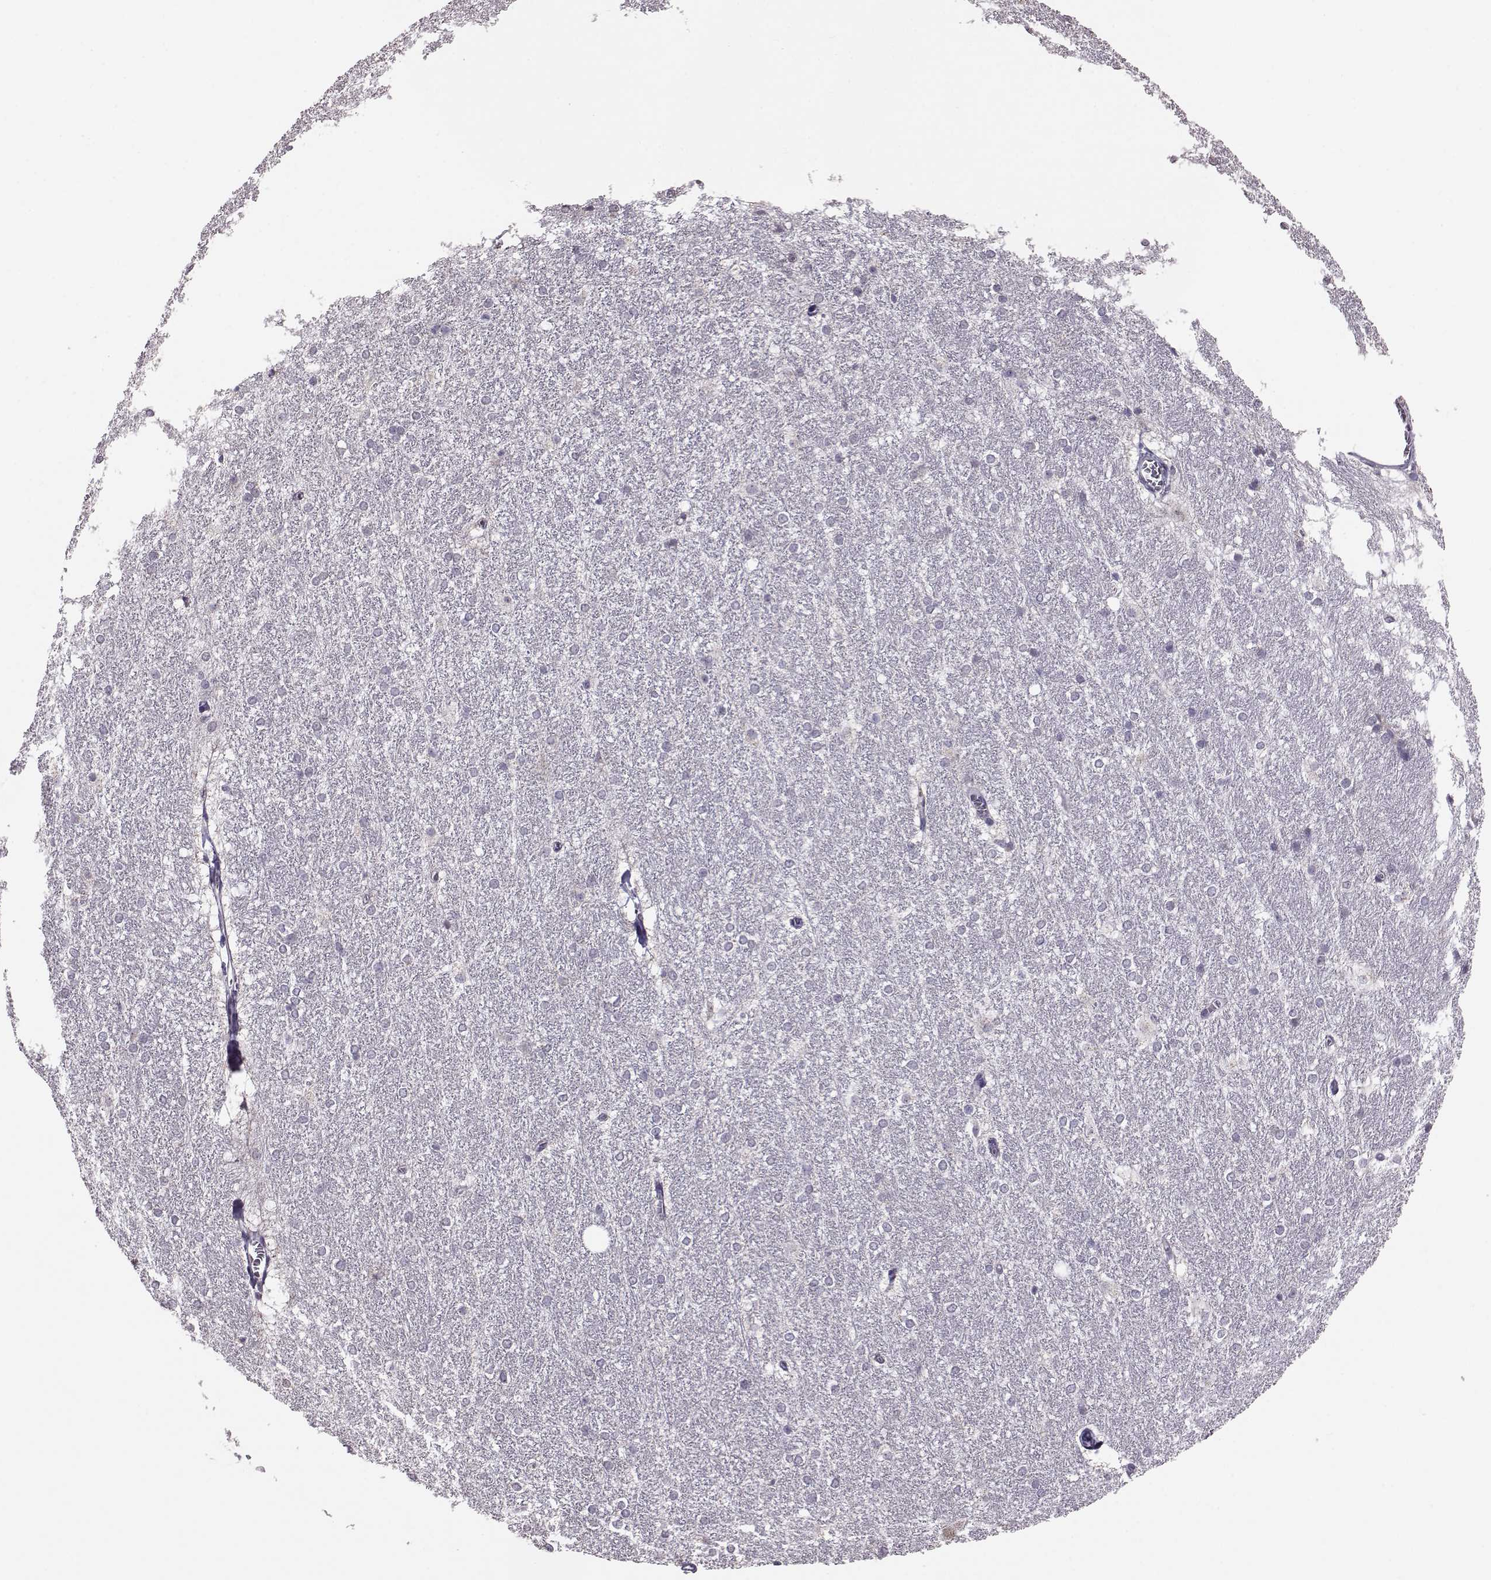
{"staining": {"intensity": "negative", "quantity": "none", "location": "none"}, "tissue": "hippocampus", "cell_type": "Glial cells", "image_type": "normal", "snomed": [{"axis": "morphology", "description": "Normal tissue, NOS"}, {"axis": "topography", "description": "Cerebral cortex"}, {"axis": "topography", "description": "Hippocampus"}], "caption": "The micrograph shows no significant staining in glial cells of hippocampus. (Brightfield microscopy of DAB (3,3'-diaminobenzidine) immunohistochemistry (IHC) at high magnification).", "gene": "ALDH3A1", "patient": {"sex": "female", "age": 19}}